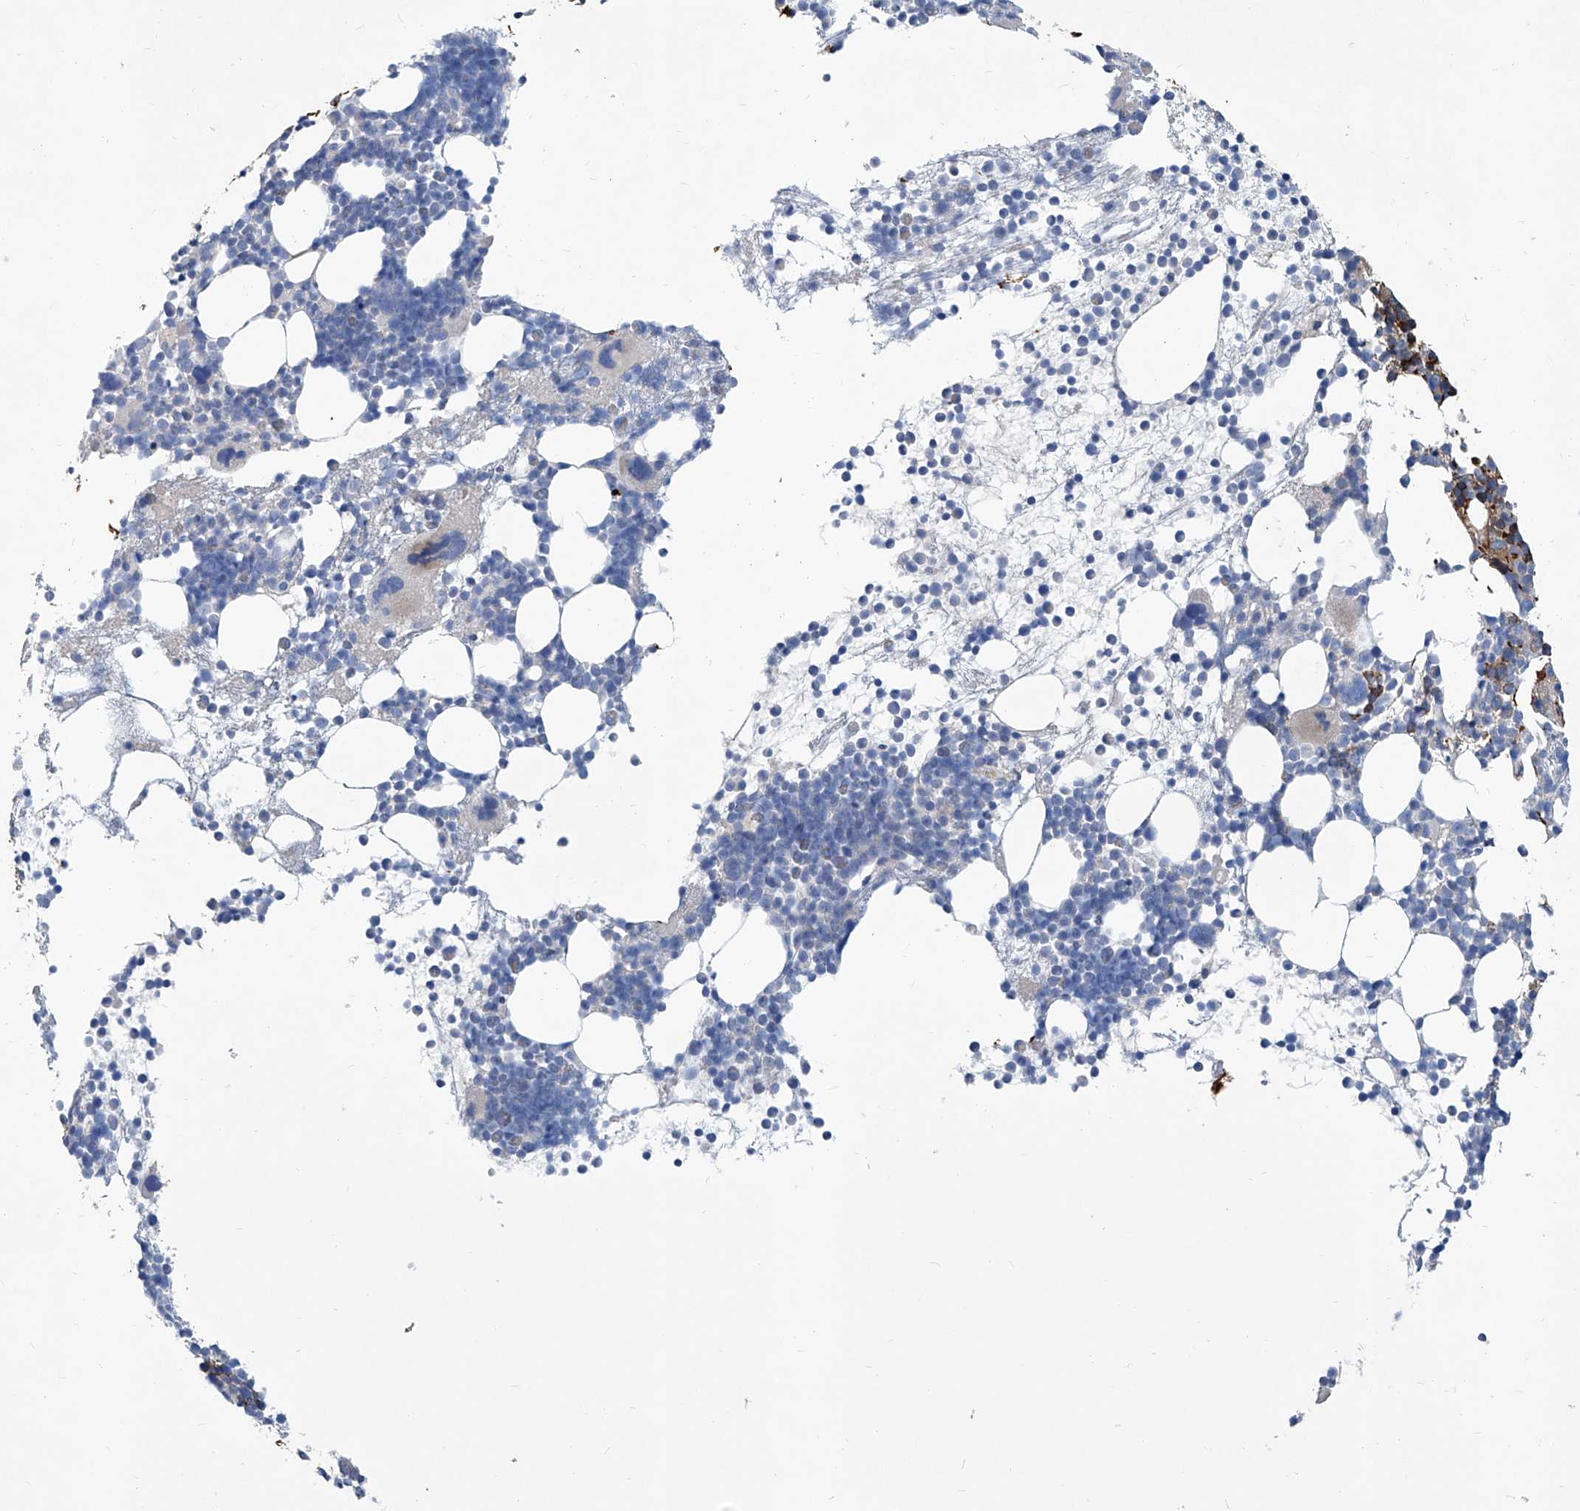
{"staining": {"intensity": "strong", "quantity": "<25%", "location": "cytoplasmic/membranous"}, "tissue": "bone marrow", "cell_type": "Hematopoietic cells", "image_type": "normal", "snomed": [{"axis": "morphology", "description": "Normal tissue, NOS"}, {"axis": "topography", "description": "Bone marrow"}], "caption": "Immunohistochemistry histopathology image of unremarkable bone marrow stained for a protein (brown), which displays medium levels of strong cytoplasmic/membranous positivity in about <25% of hematopoietic cells.", "gene": "FPR2", "patient": {"sex": "female", "age": 57}}